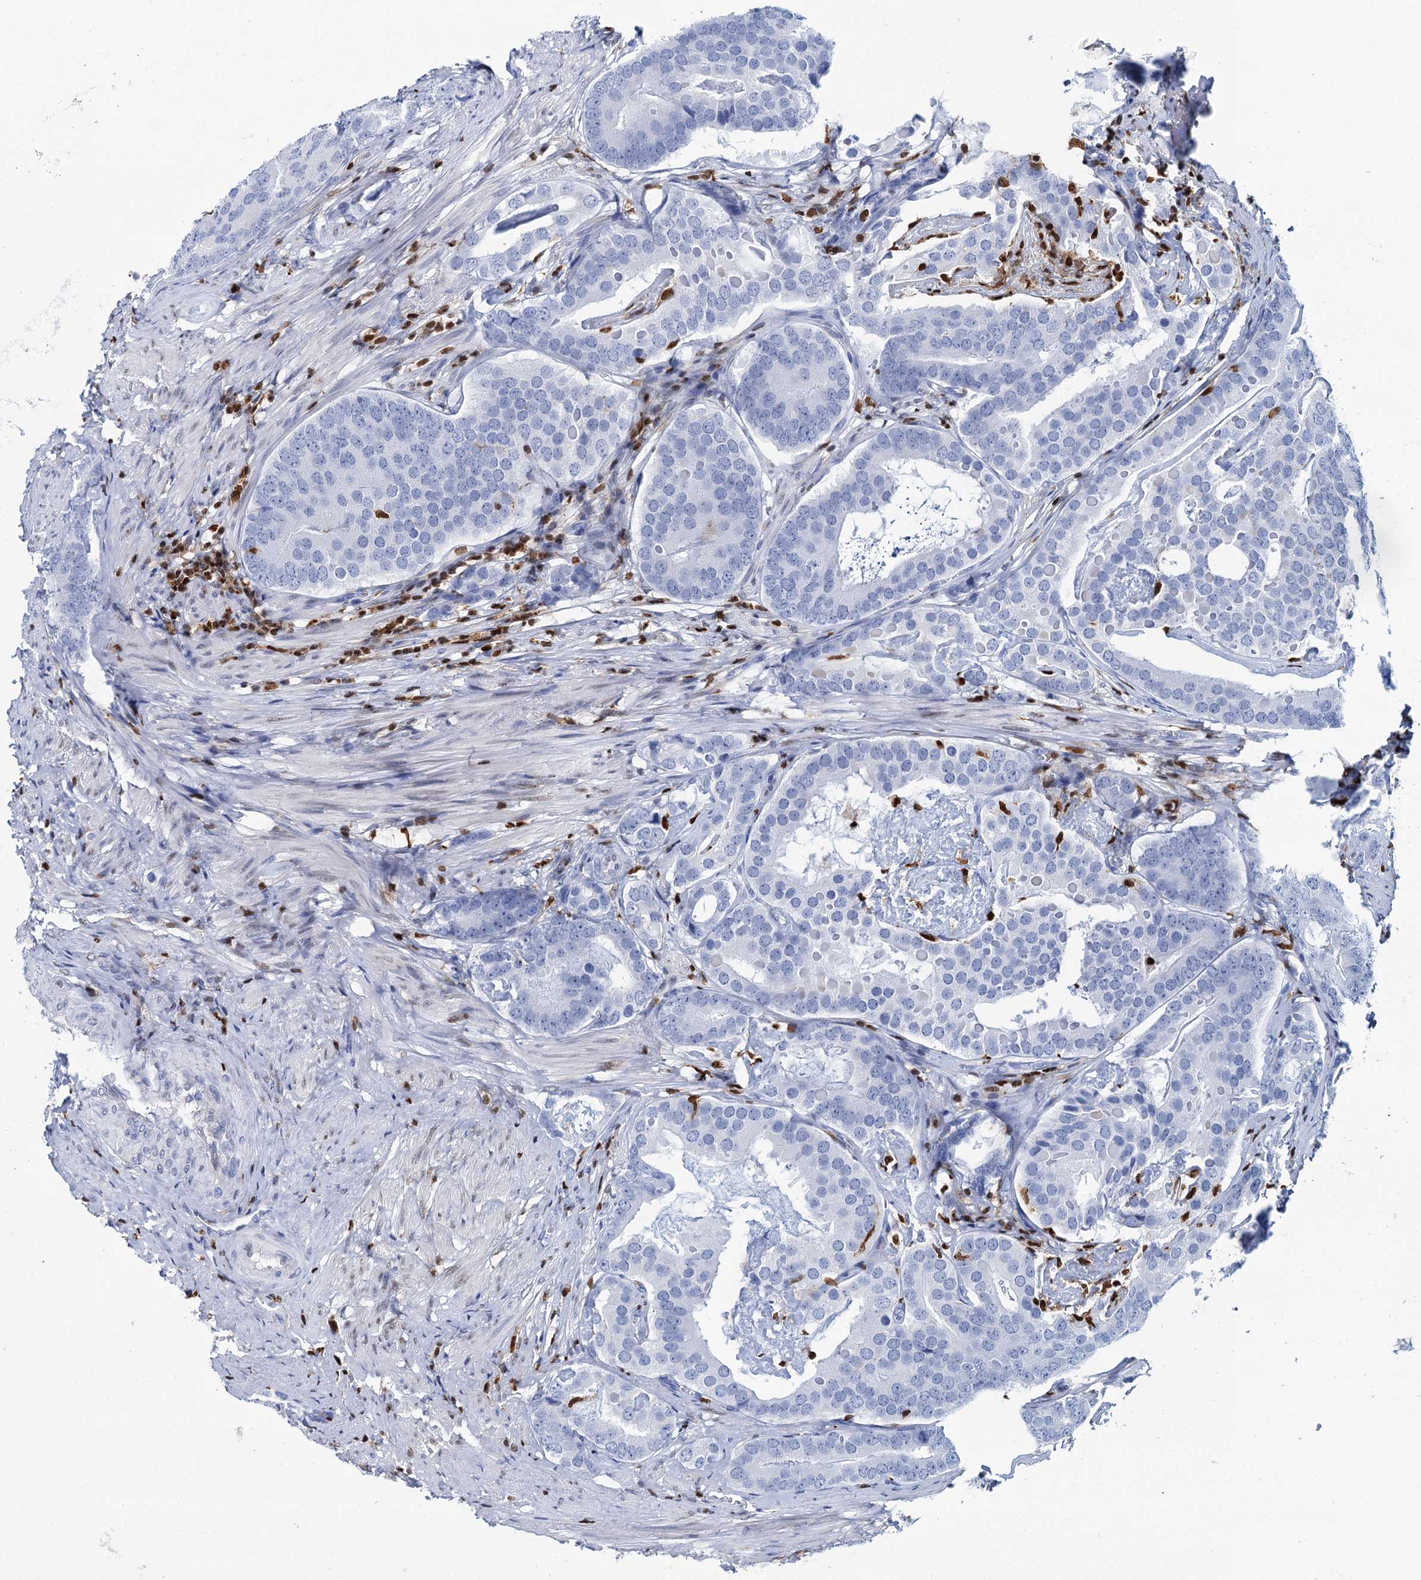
{"staining": {"intensity": "negative", "quantity": "none", "location": "none"}, "tissue": "prostate cancer", "cell_type": "Tumor cells", "image_type": "cancer", "snomed": [{"axis": "morphology", "description": "Adenocarcinoma, Low grade"}, {"axis": "topography", "description": "Prostate"}], "caption": "There is no significant expression in tumor cells of prostate cancer (low-grade adenocarcinoma).", "gene": "CELF2", "patient": {"sex": "male", "age": 71}}